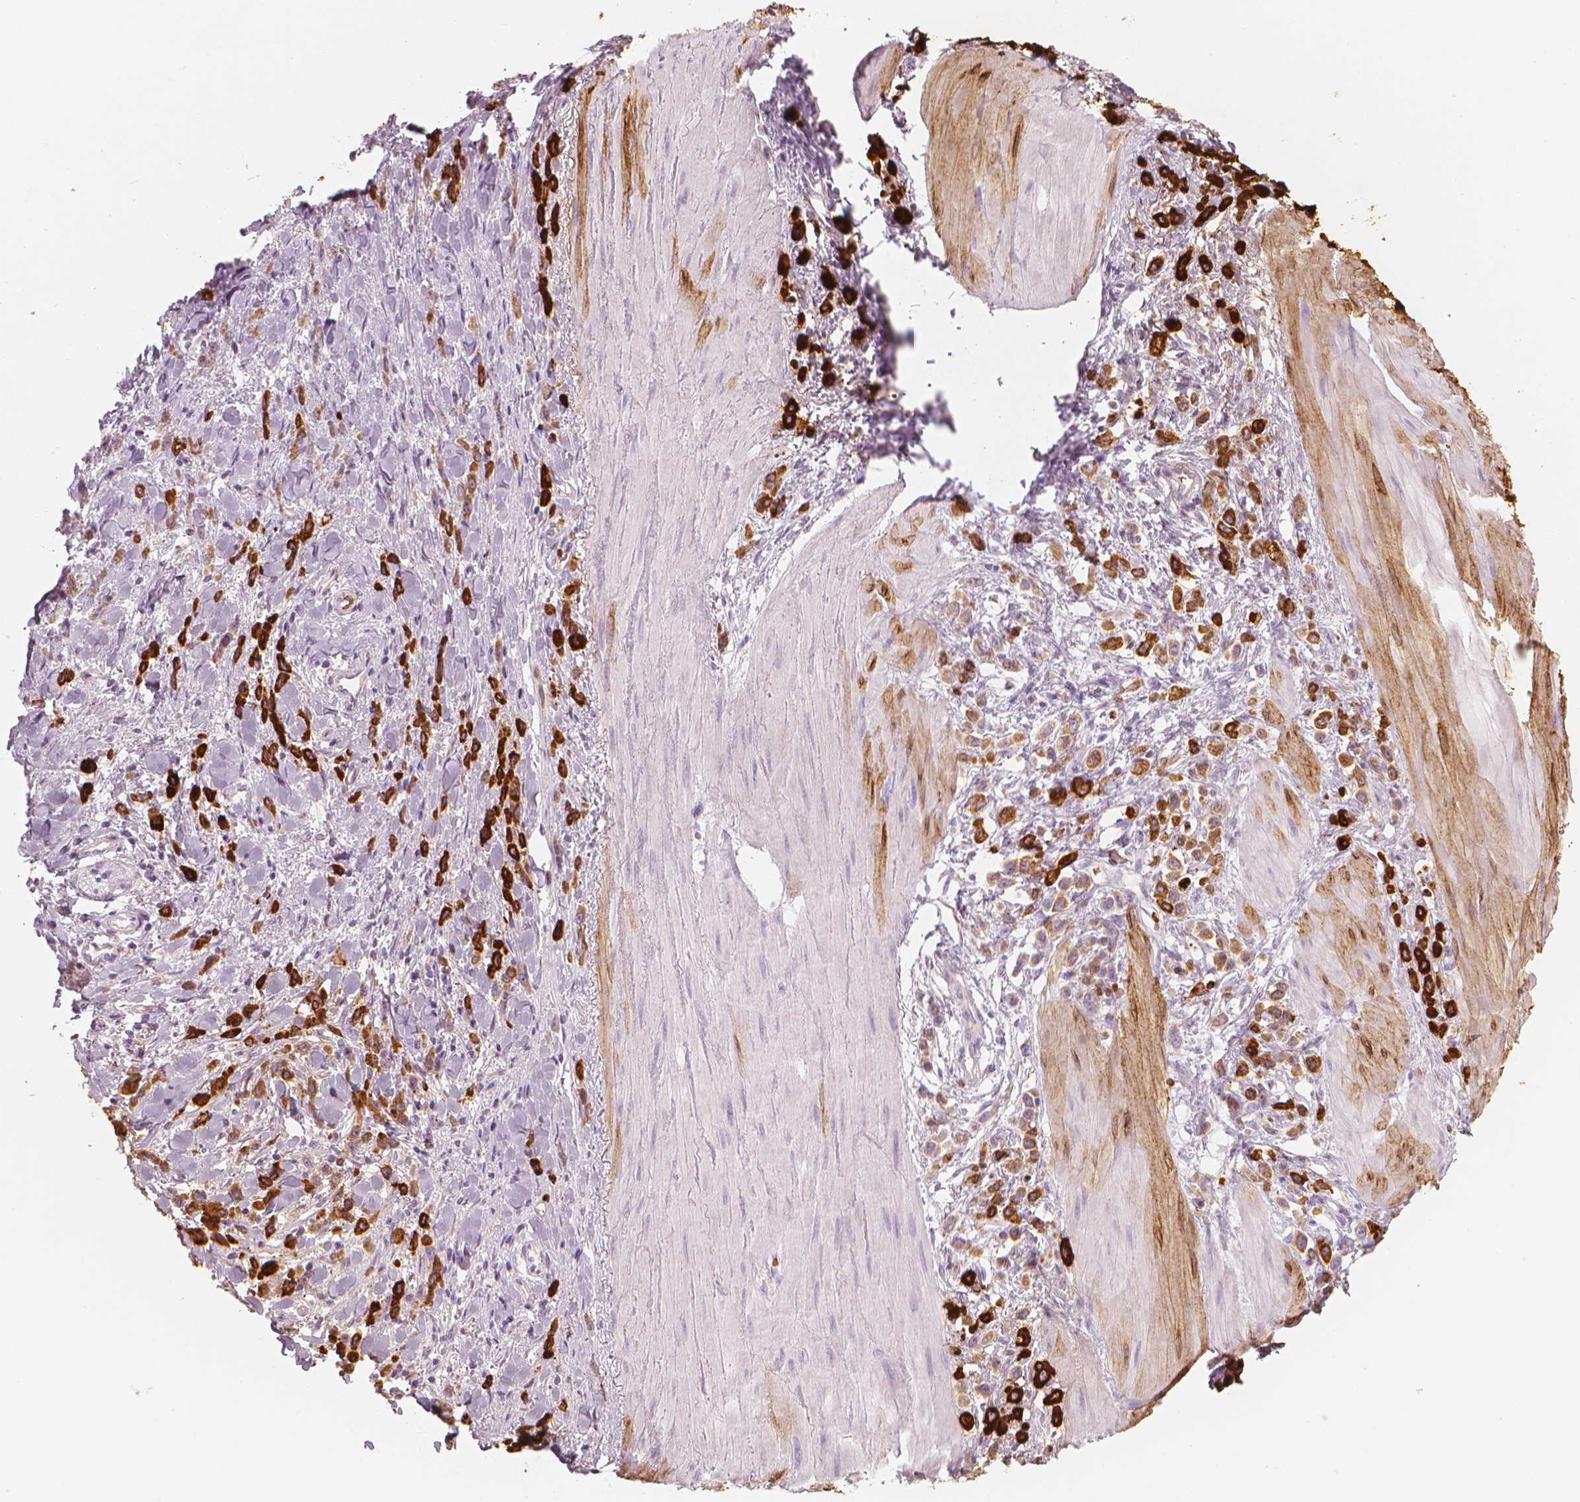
{"staining": {"intensity": "strong", "quantity": ">75%", "location": "cytoplasmic/membranous"}, "tissue": "stomach cancer", "cell_type": "Tumor cells", "image_type": "cancer", "snomed": [{"axis": "morphology", "description": "Adenocarcinoma, NOS"}, {"axis": "topography", "description": "Stomach"}], "caption": "This is an image of immunohistochemistry staining of stomach cancer, which shows strong staining in the cytoplasmic/membranous of tumor cells.", "gene": "CES1", "patient": {"sex": "male", "age": 47}}